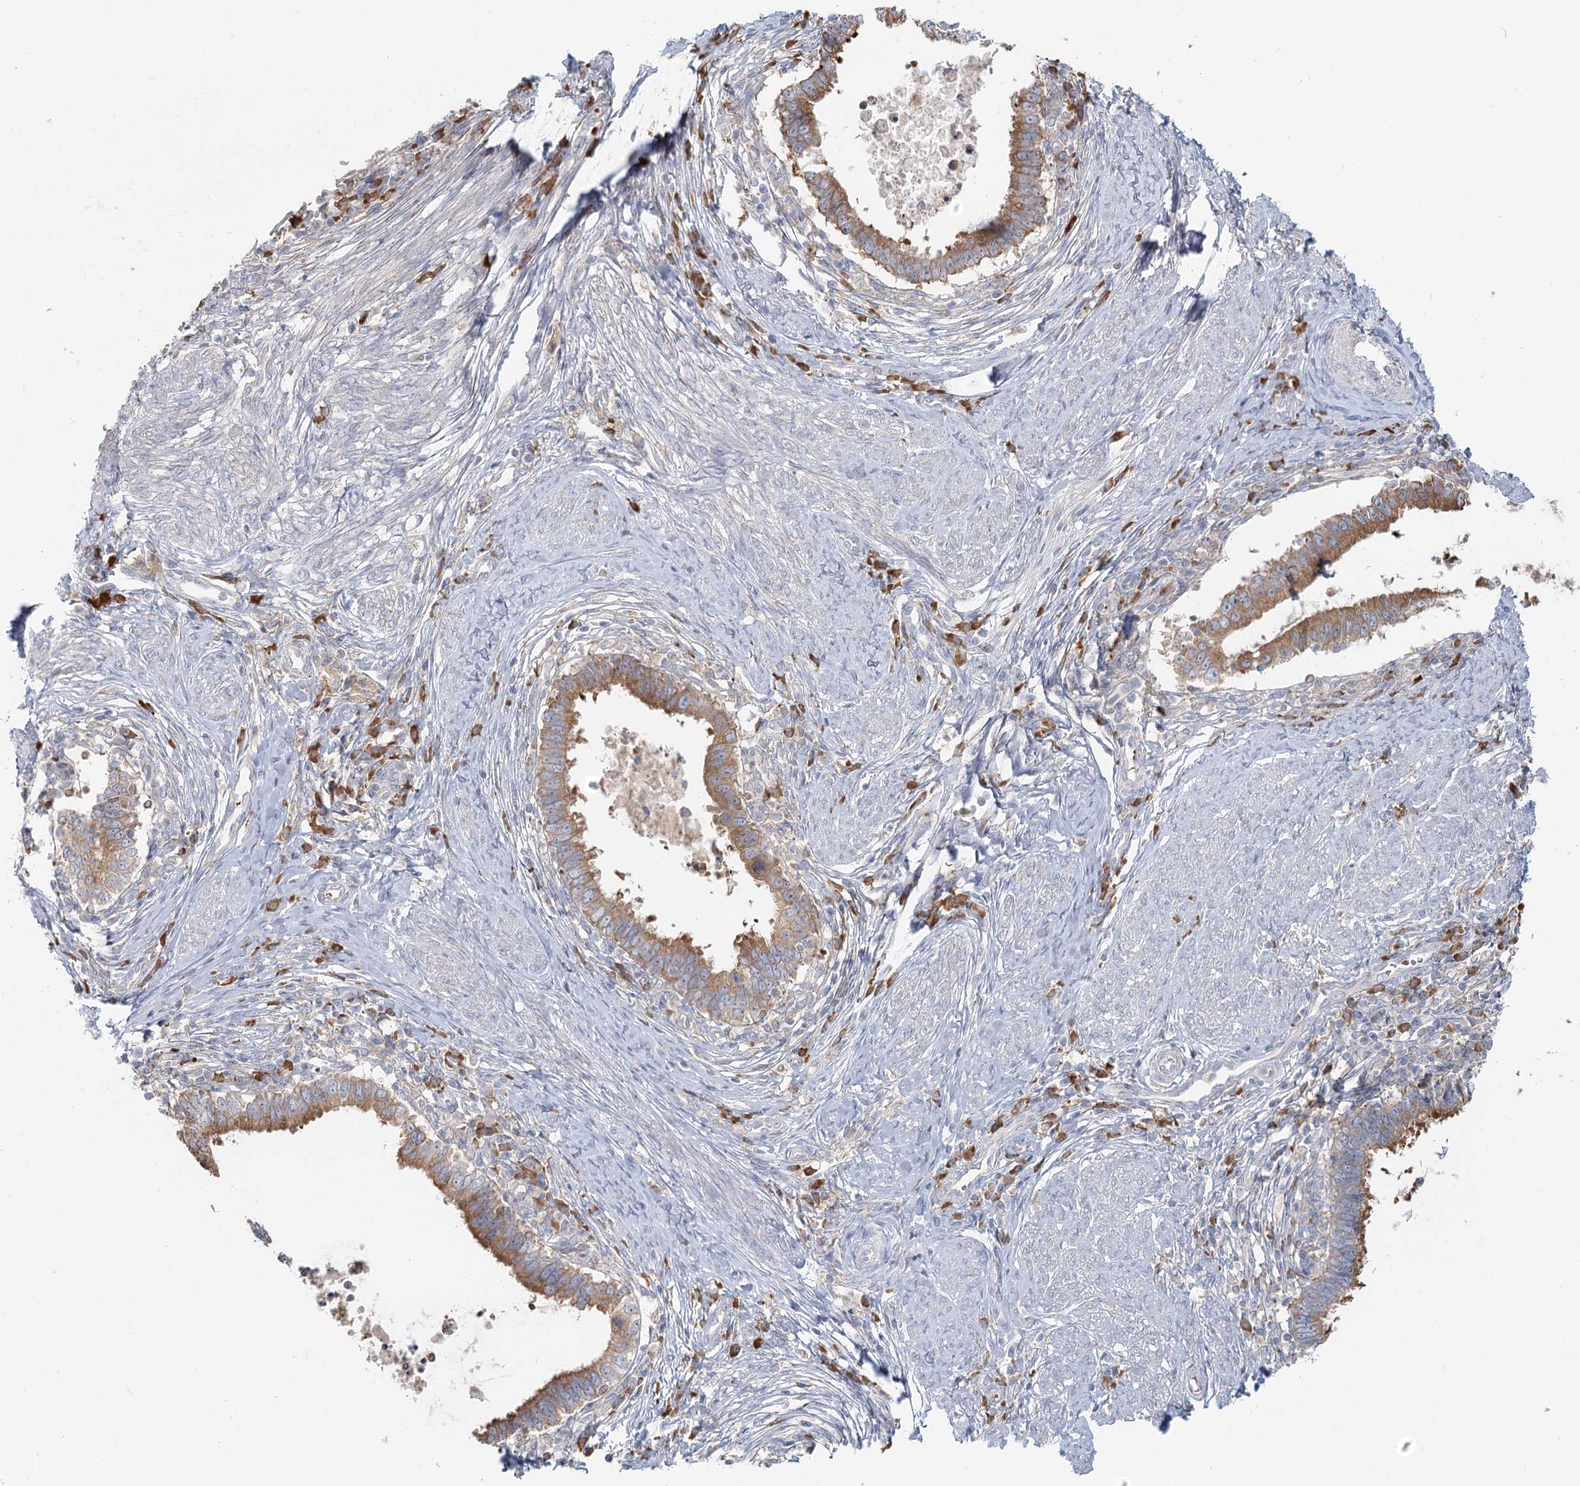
{"staining": {"intensity": "moderate", "quantity": ">75%", "location": "cytoplasmic/membranous"}, "tissue": "cervical cancer", "cell_type": "Tumor cells", "image_type": "cancer", "snomed": [{"axis": "morphology", "description": "Adenocarcinoma, NOS"}, {"axis": "topography", "description": "Cervix"}], "caption": "Immunohistochemistry (IHC) (DAB) staining of human cervical adenocarcinoma displays moderate cytoplasmic/membranous protein expression in about >75% of tumor cells. The protein is shown in brown color, while the nuclei are stained blue.", "gene": "ANKRD16", "patient": {"sex": "female", "age": 36}}